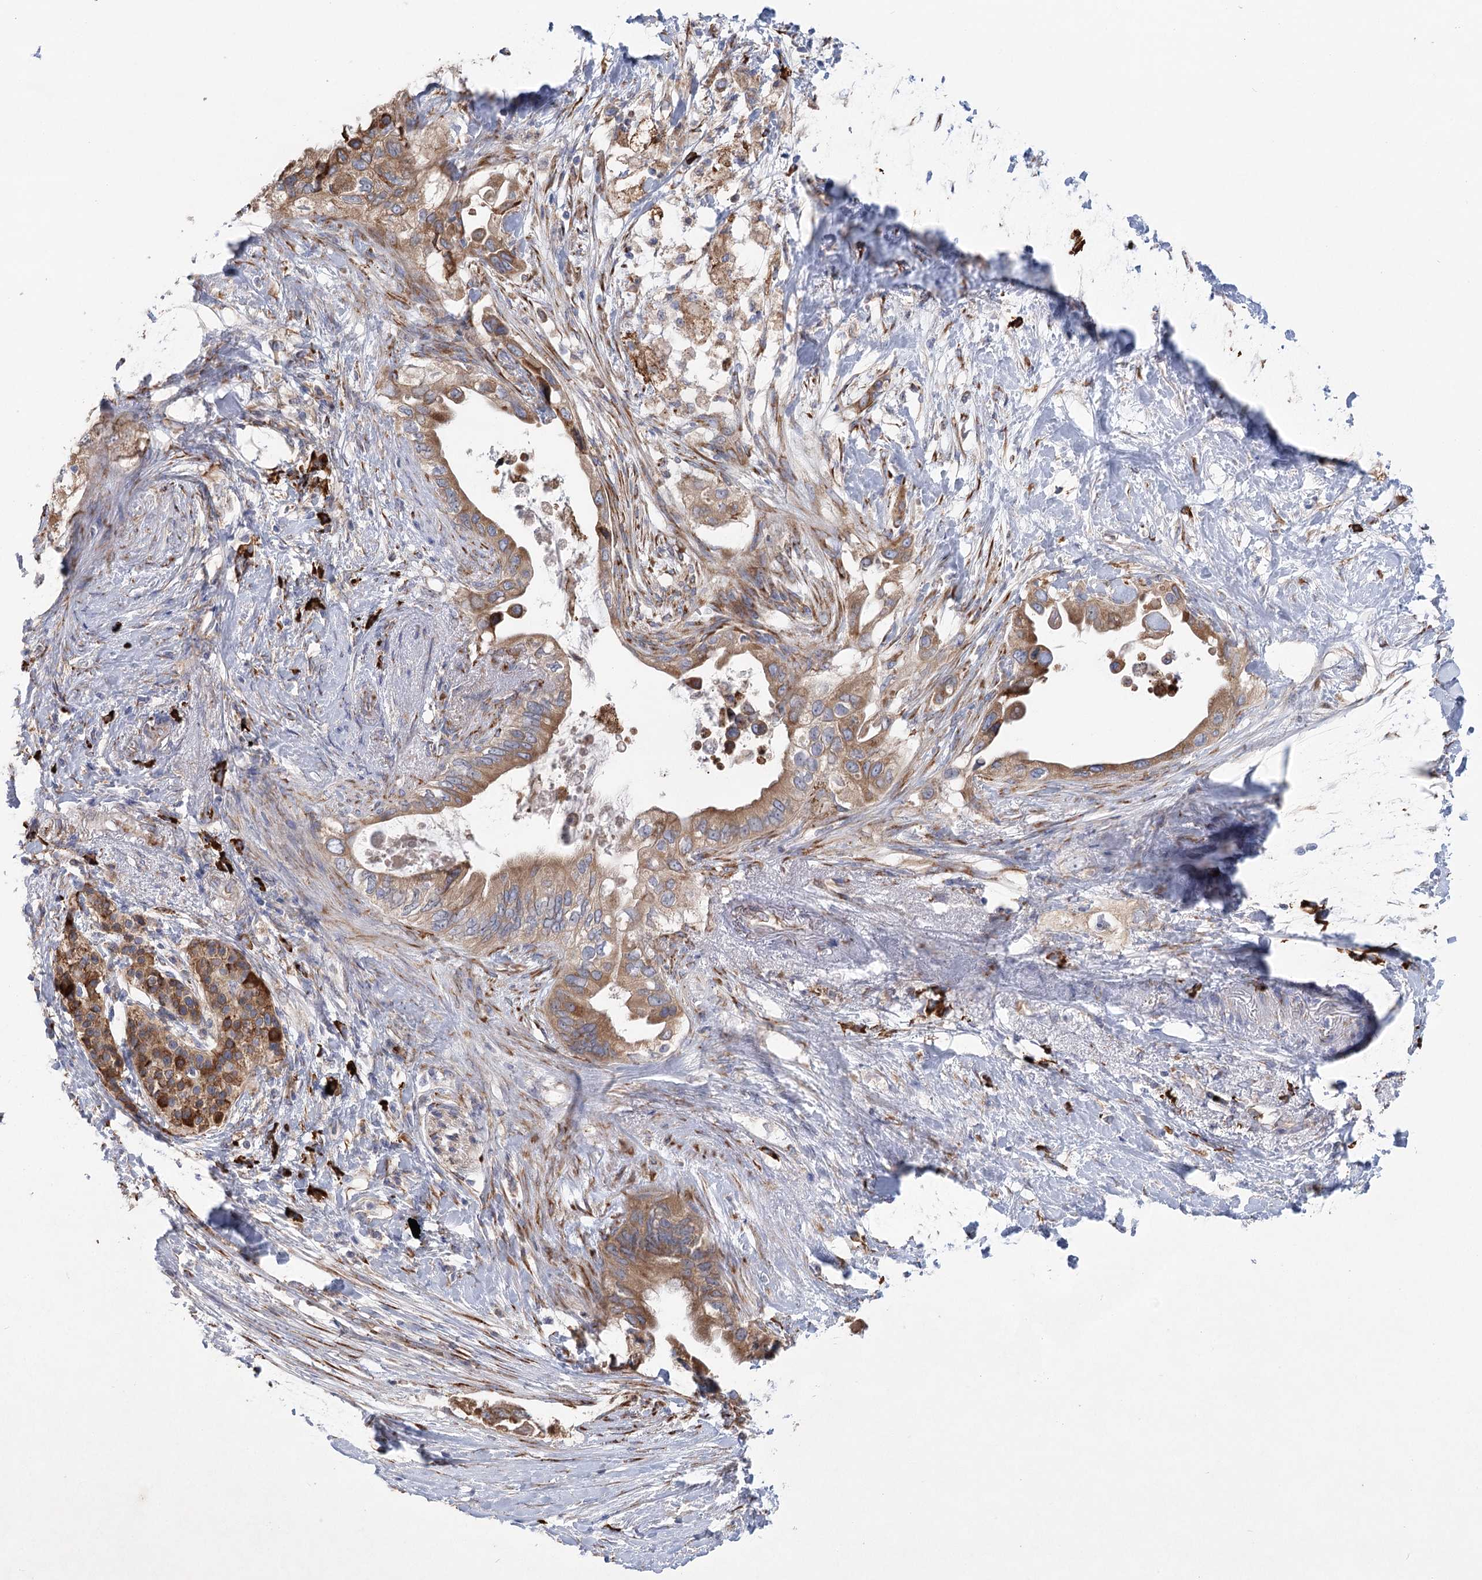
{"staining": {"intensity": "moderate", "quantity": ">75%", "location": "cytoplasmic/membranous"}, "tissue": "pancreatic cancer", "cell_type": "Tumor cells", "image_type": "cancer", "snomed": [{"axis": "morphology", "description": "Adenocarcinoma, NOS"}, {"axis": "topography", "description": "Pancreas"}], "caption": "Human pancreatic cancer stained for a protein (brown) shows moderate cytoplasmic/membranous positive staining in about >75% of tumor cells.", "gene": "METTL24", "patient": {"sex": "female", "age": 56}}